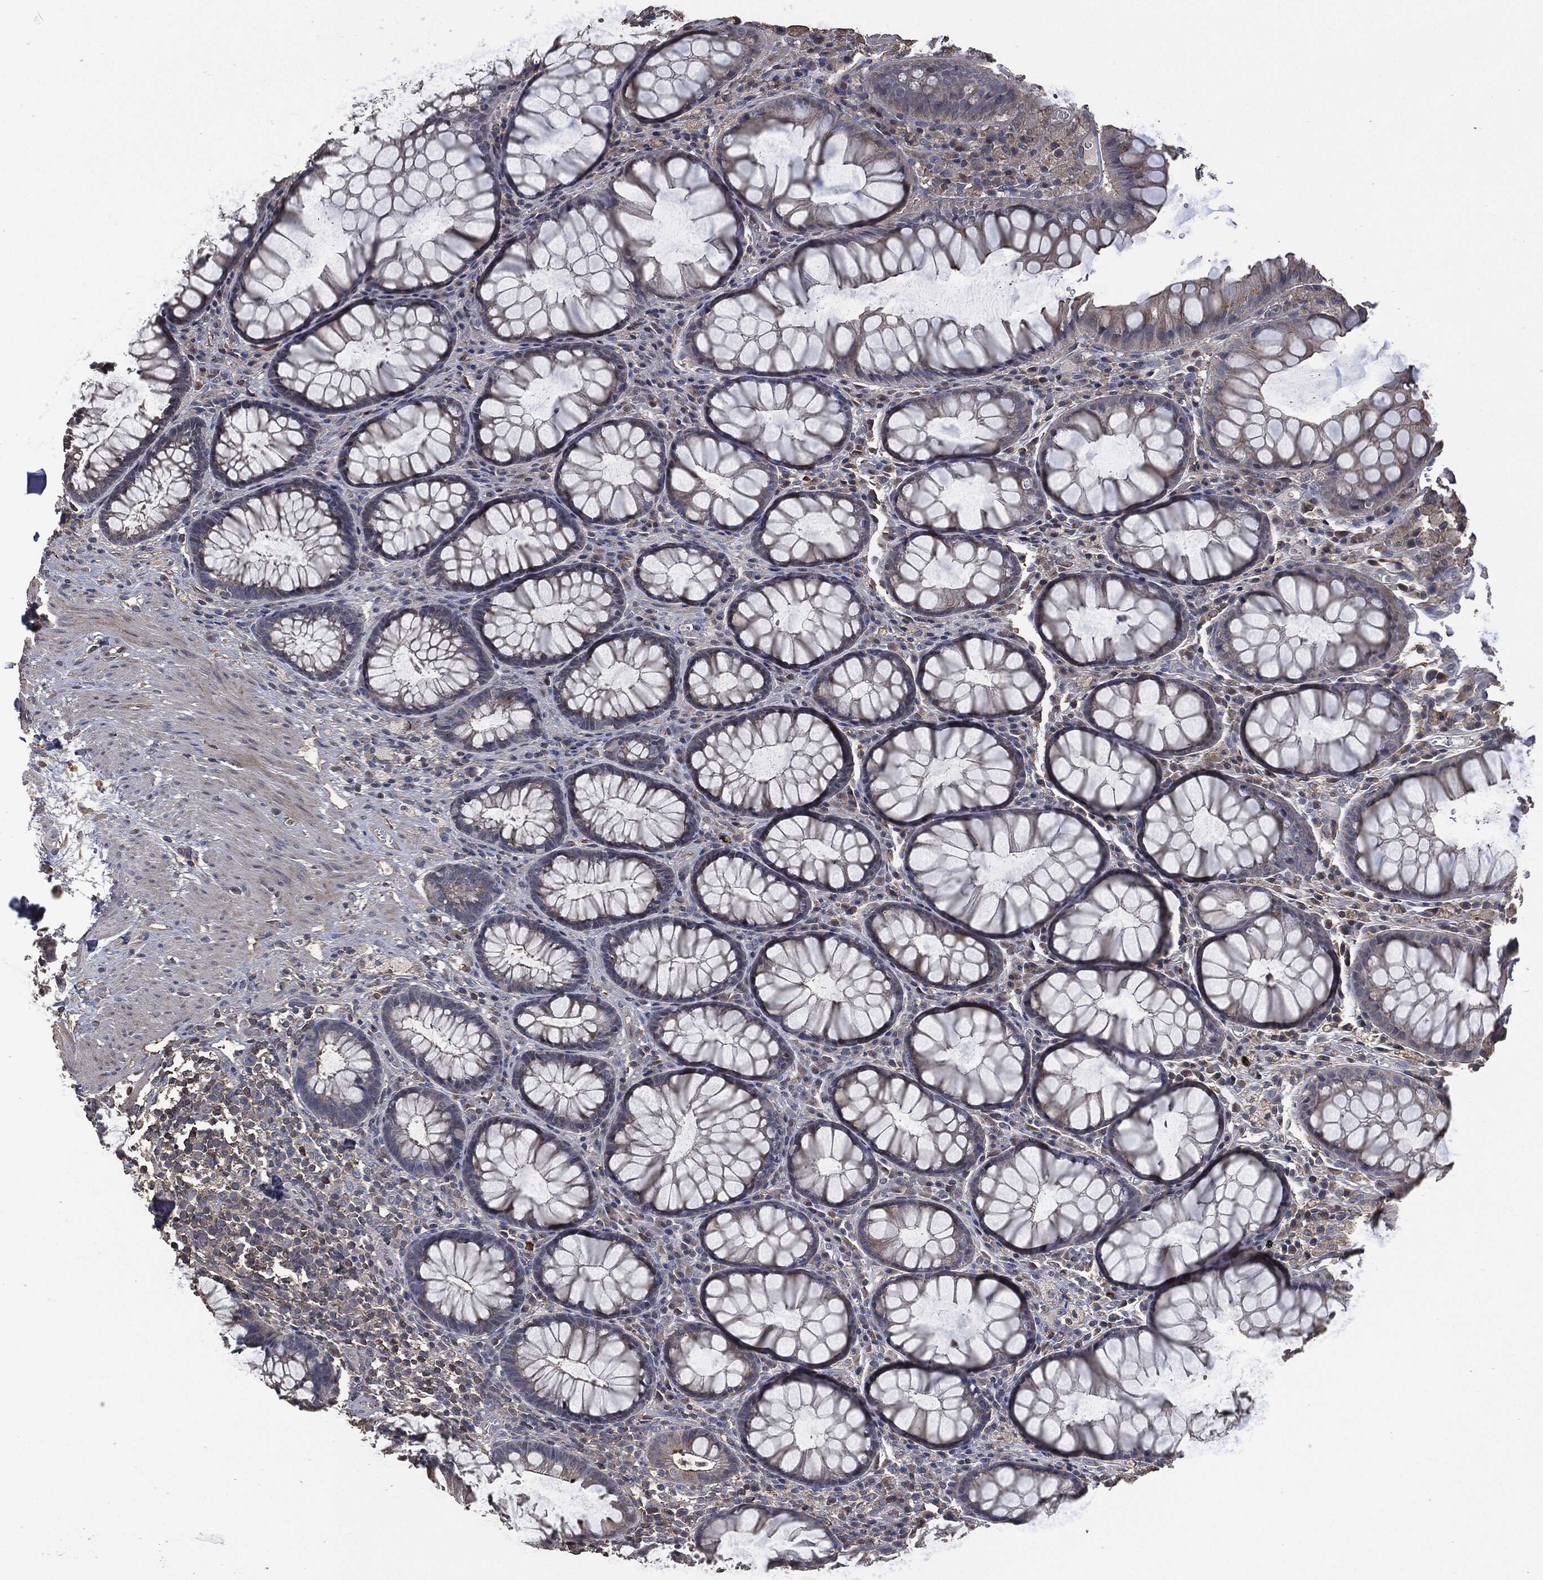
{"staining": {"intensity": "strong", "quantity": "<25%", "location": "cytoplasmic/membranous"}, "tissue": "rectum", "cell_type": "Glandular cells", "image_type": "normal", "snomed": [{"axis": "morphology", "description": "Normal tissue, NOS"}, {"axis": "topography", "description": "Rectum"}], "caption": "Glandular cells demonstrate strong cytoplasmic/membranous staining in about <25% of cells in unremarkable rectum.", "gene": "MSLN", "patient": {"sex": "female", "age": 68}}